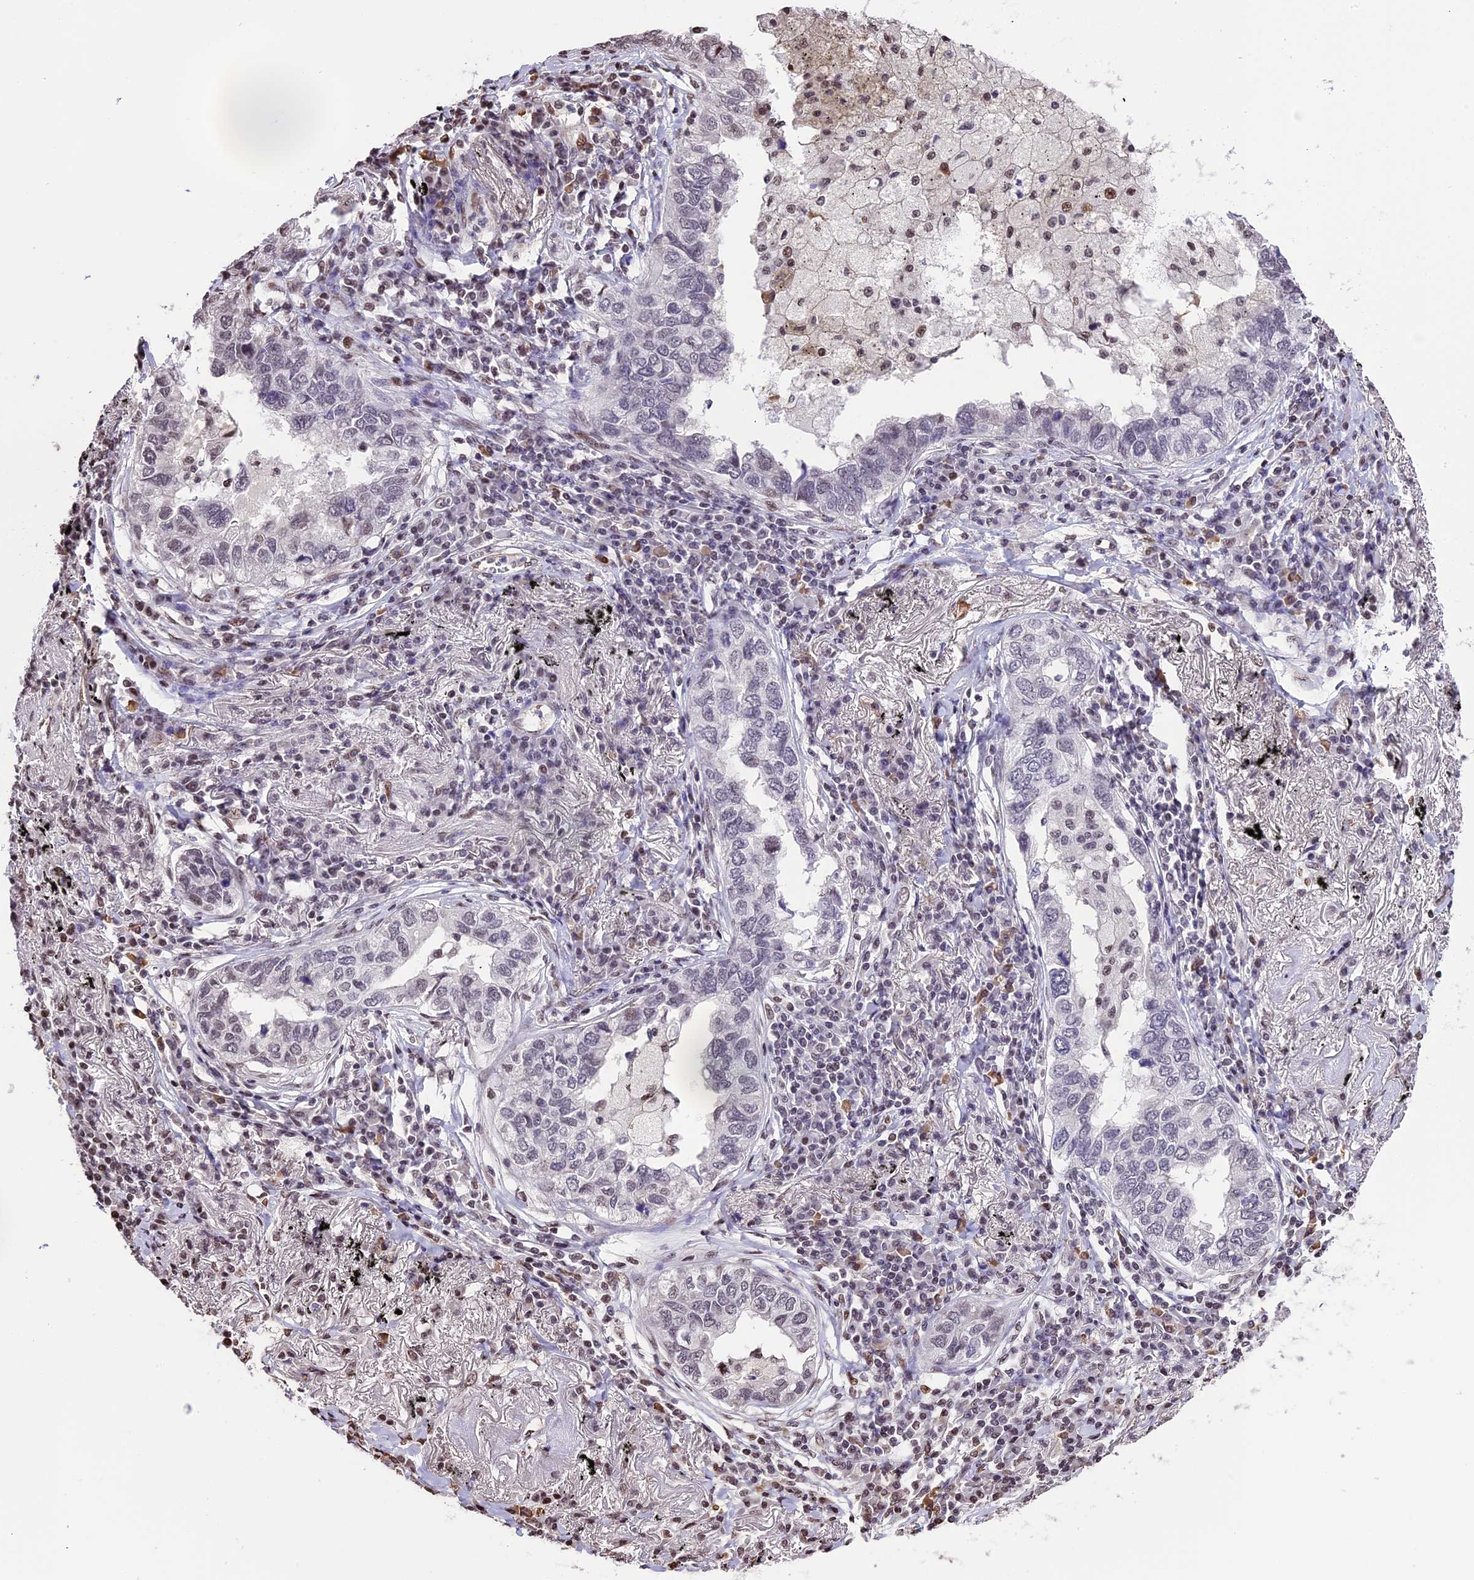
{"staining": {"intensity": "weak", "quantity": "<25%", "location": "nuclear"}, "tissue": "lung cancer", "cell_type": "Tumor cells", "image_type": "cancer", "snomed": [{"axis": "morphology", "description": "Adenocarcinoma, NOS"}, {"axis": "topography", "description": "Lung"}], "caption": "Tumor cells are negative for protein expression in human lung adenocarcinoma. (DAB immunohistochemistry, high magnification).", "gene": "POLR3E", "patient": {"sex": "male", "age": 65}}